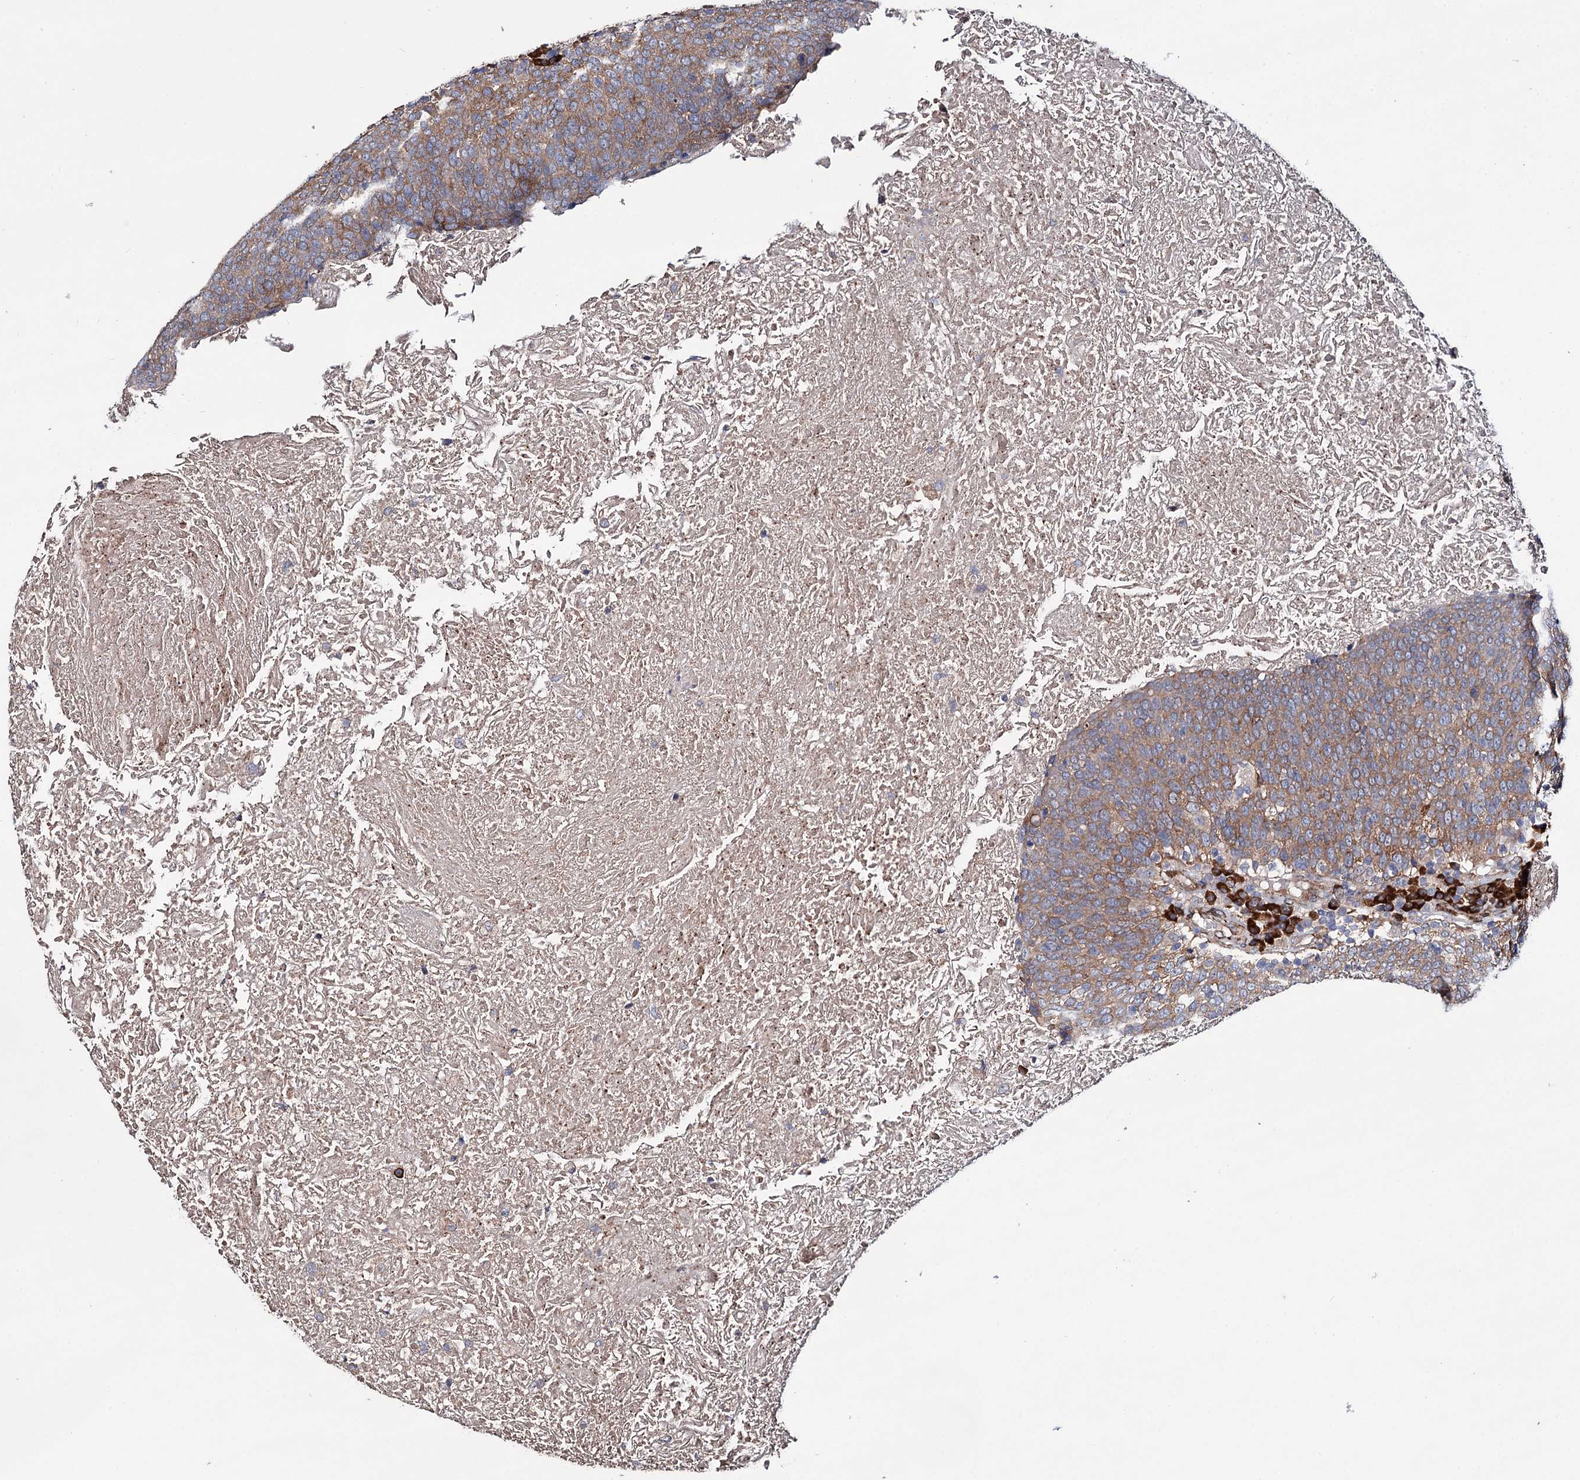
{"staining": {"intensity": "moderate", "quantity": ">75%", "location": "cytoplasmic/membranous"}, "tissue": "head and neck cancer", "cell_type": "Tumor cells", "image_type": "cancer", "snomed": [{"axis": "morphology", "description": "Squamous cell carcinoma, NOS"}, {"axis": "morphology", "description": "Squamous cell carcinoma, metastatic, NOS"}, {"axis": "topography", "description": "Lymph node"}, {"axis": "topography", "description": "Head-Neck"}], "caption": "Protein staining of head and neck cancer tissue exhibits moderate cytoplasmic/membranous positivity in about >75% of tumor cells.", "gene": "SPATS2", "patient": {"sex": "male", "age": 62}}